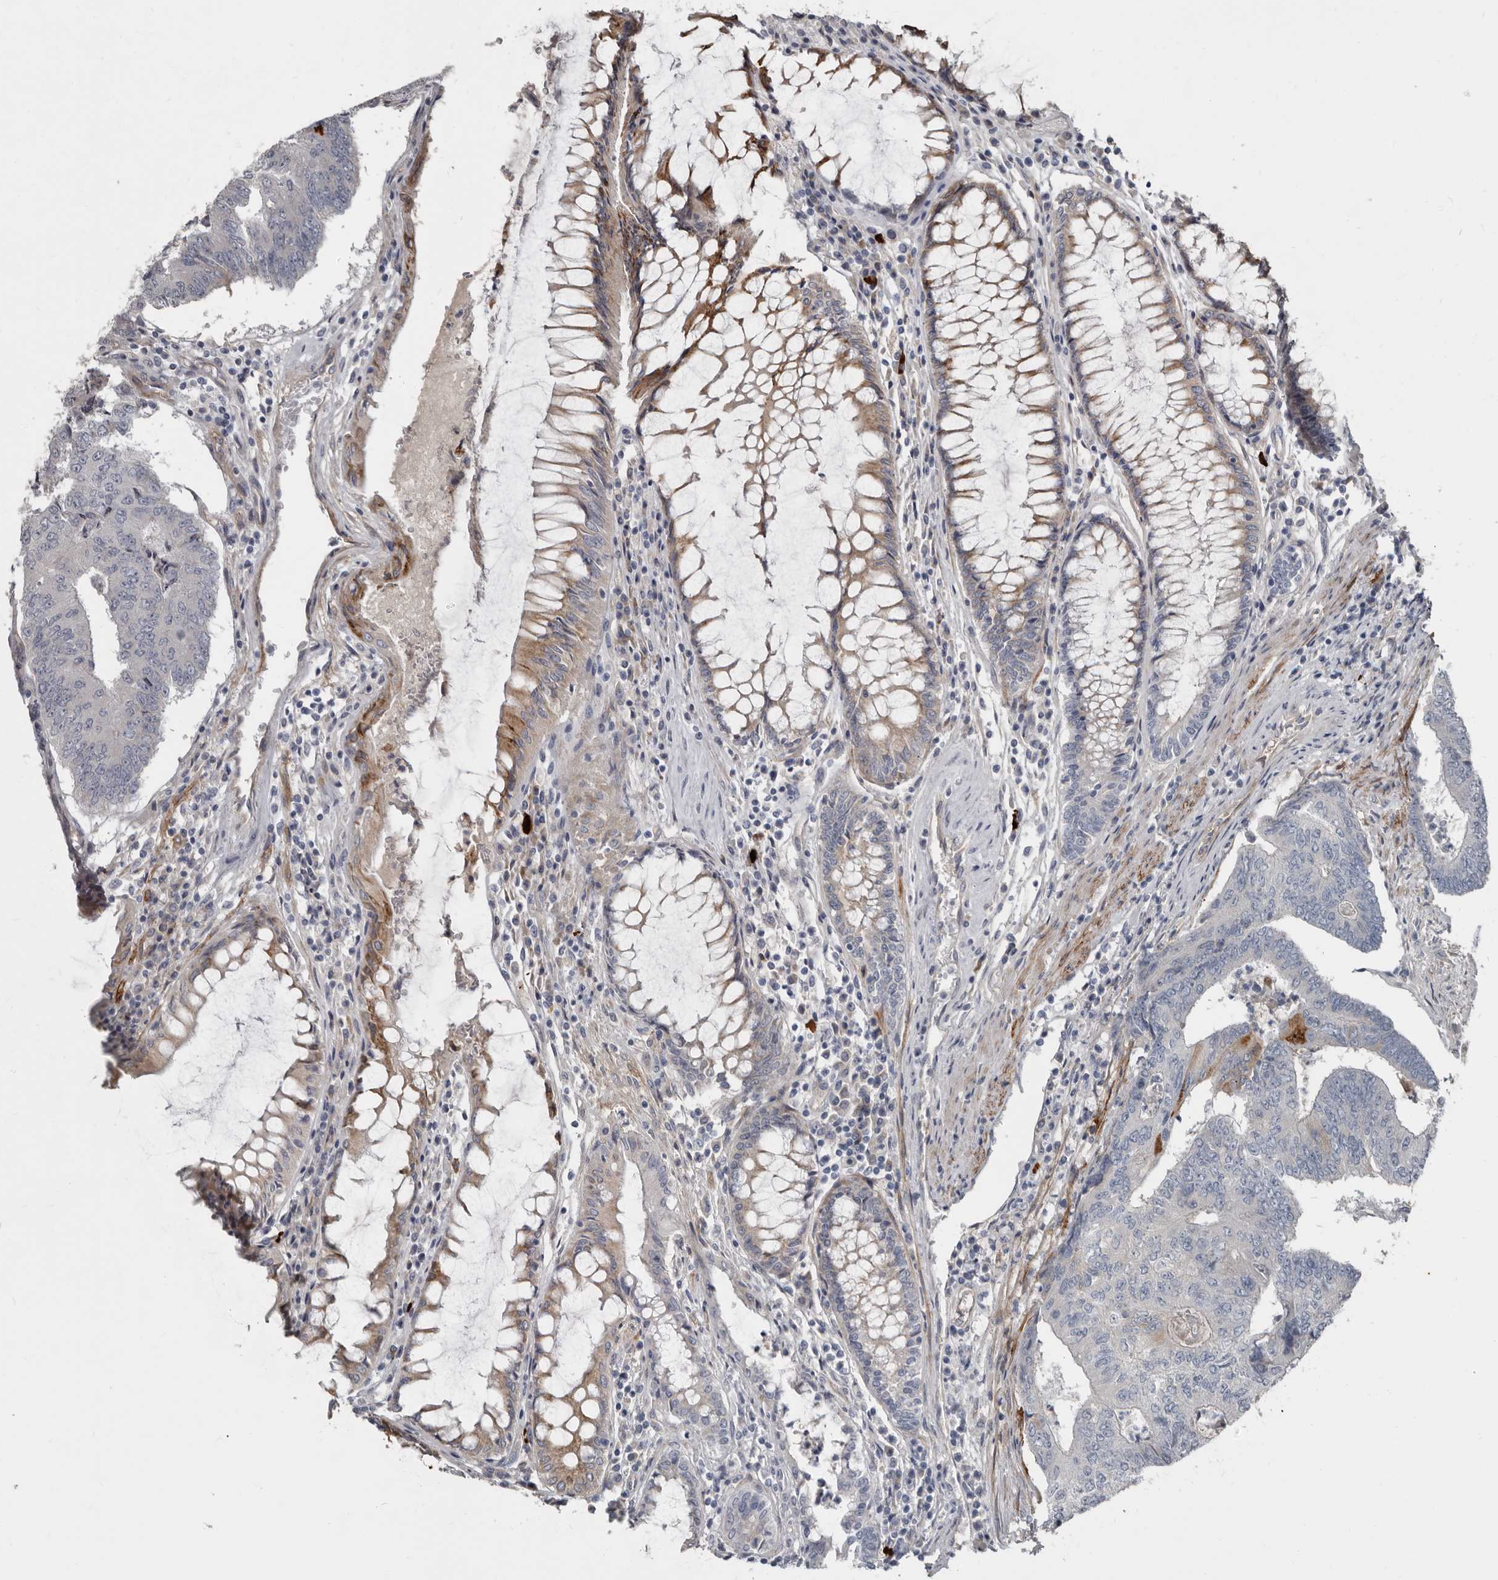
{"staining": {"intensity": "moderate", "quantity": "<25%", "location": "cytoplasmic/membranous"}, "tissue": "colorectal cancer", "cell_type": "Tumor cells", "image_type": "cancer", "snomed": [{"axis": "morphology", "description": "Adenocarcinoma, NOS"}, {"axis": "topography", "description": "Colon"}], "caption": "The histopathology image displays staining of adenocarcinoma (colorectal), revealing moderate cytoplasmic/membranous protein staining (brown color) within tumor cells. (DAB IHC, brown staining for protein, blue staining for nuclei).", "gene": "ZNF114", "patient": {"sex": "female", "age": 67}}